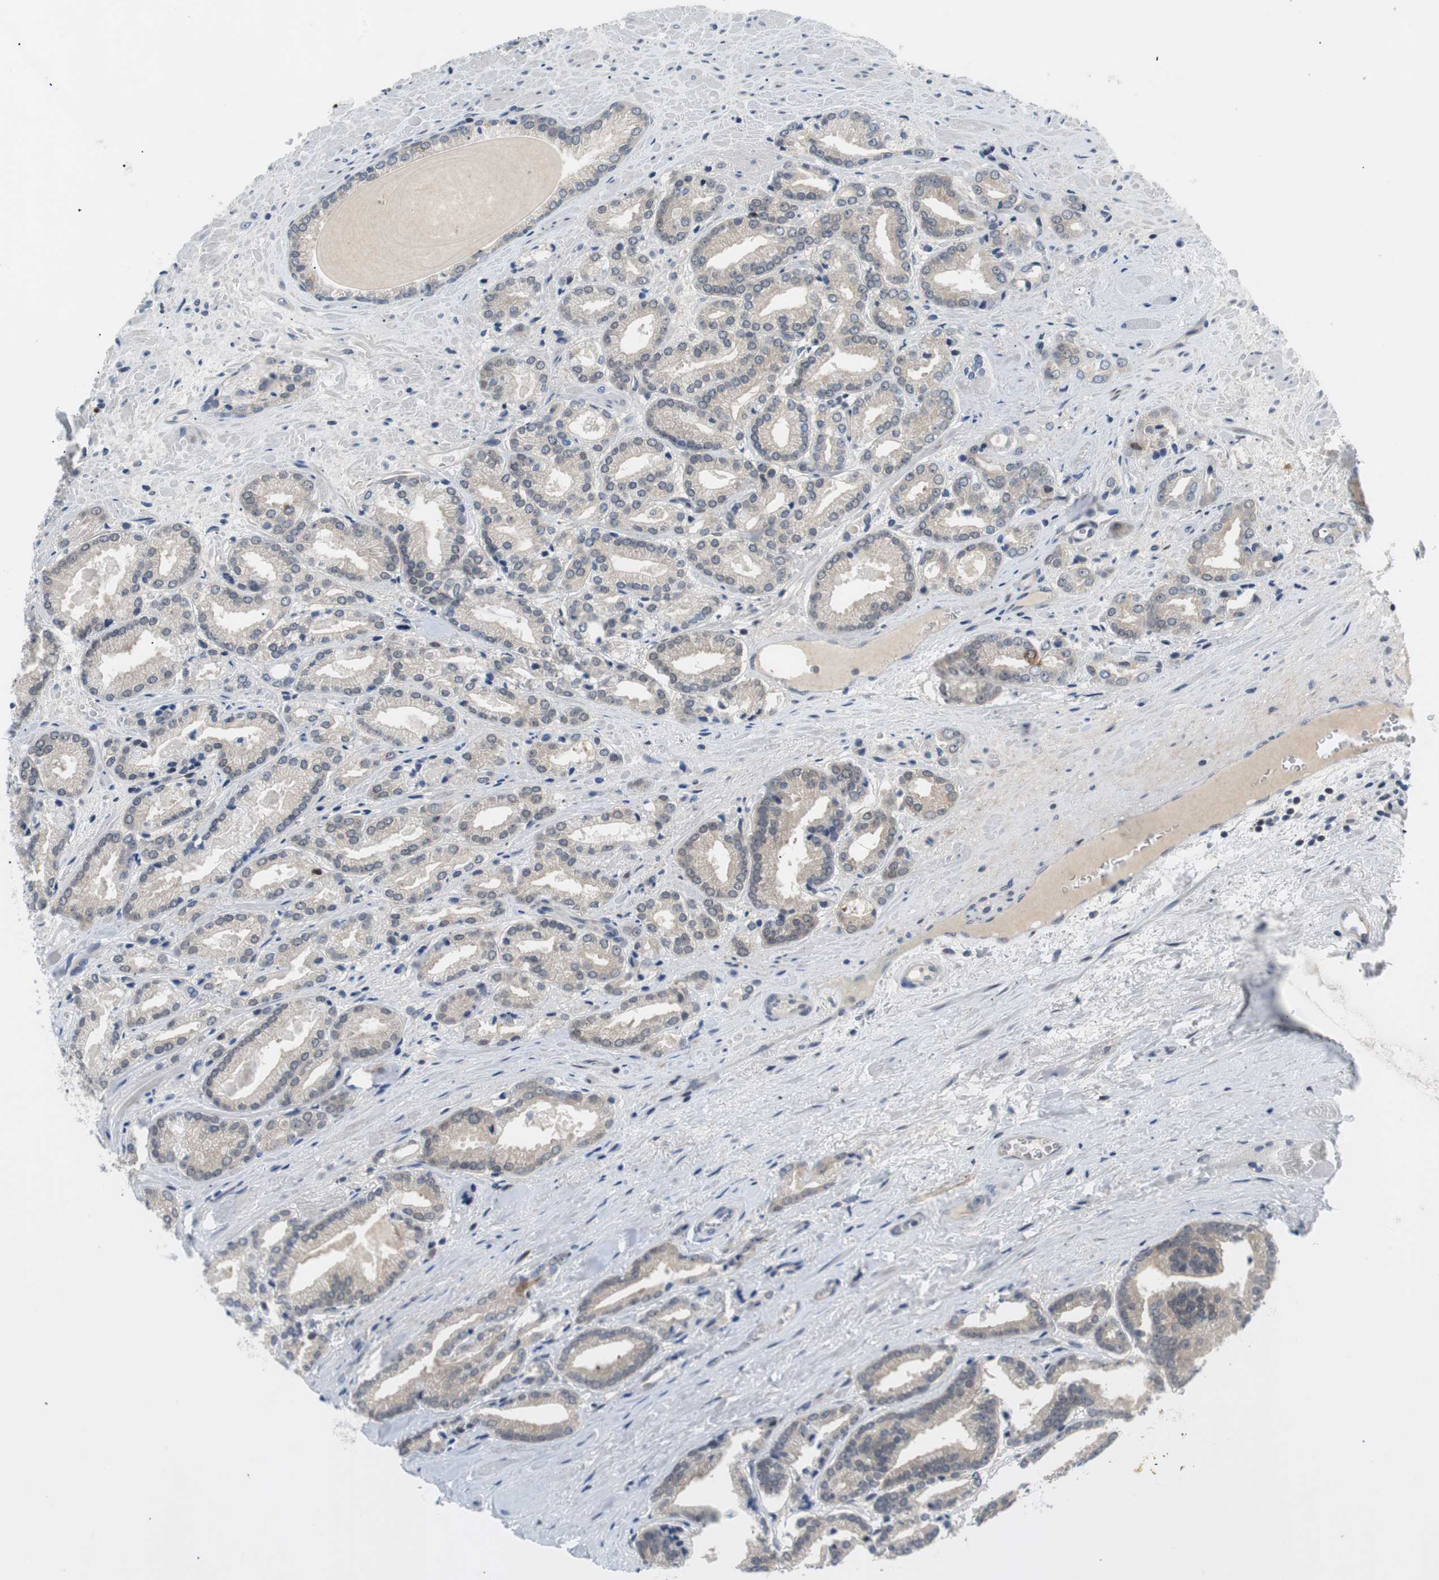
{"staining": {"intensity": "weak", "quantity": "<25%", "location": "cytoplasmic/membranous,nuclear"}, "tissue": "prostate cancer", "cell_type": "Tumor cells", "image_type": "cancer", "snomed": [{"axis": "morphology", "description": "Adenocarcinoma, Low grade"}, {"axis": "topography", "description": "Prostate"}], "caption": "Tumor cells are negative for protein expression in human prostate cancer (adenocarcinoma (low-grade)).", "gene": "MAP2K4", "patient": {"sex": "male", "age": 59}}